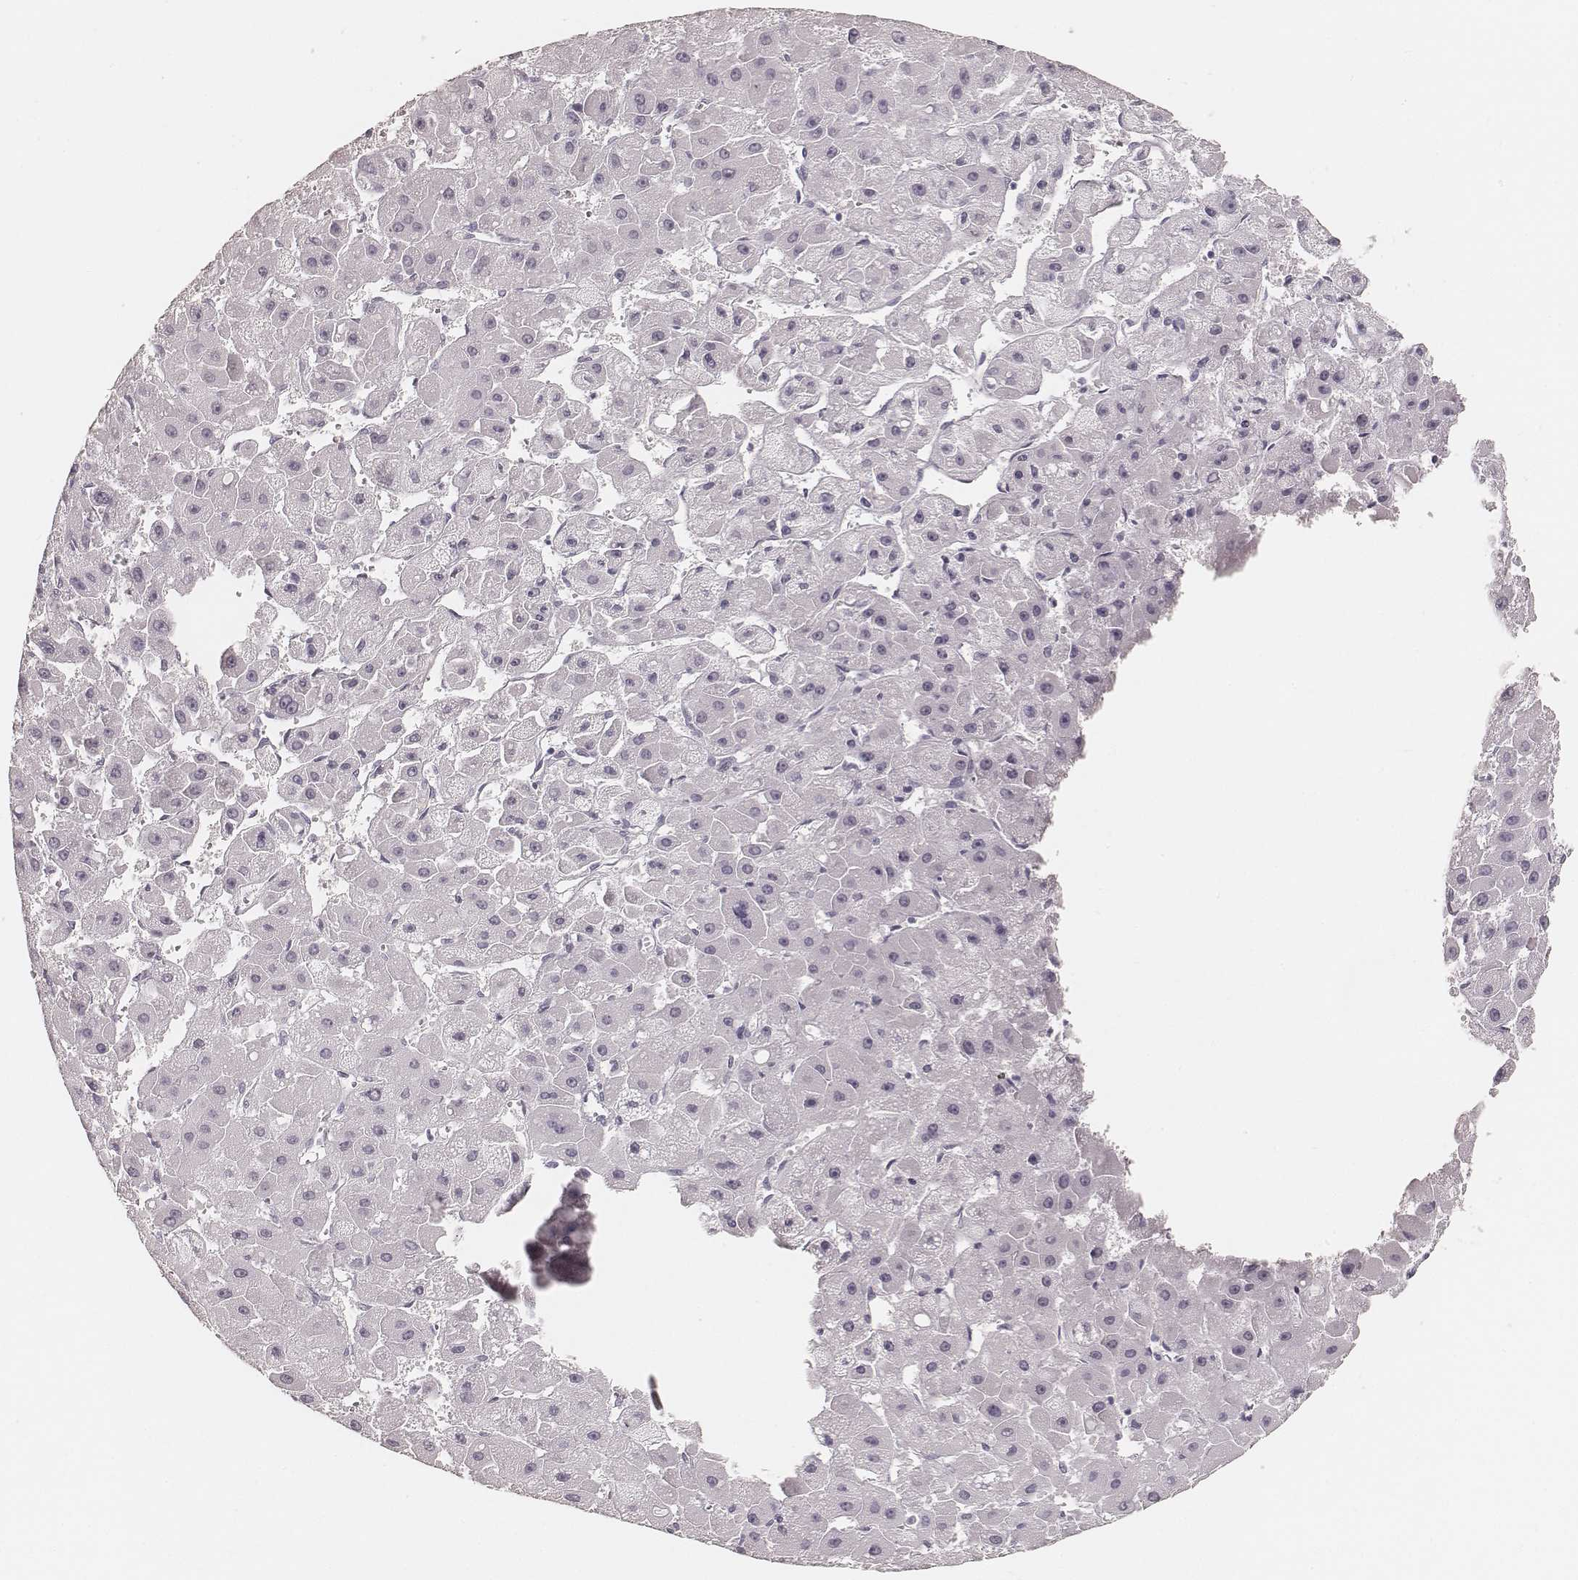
{"staining": {"intensity": "negative", "quantity": "none", "location": "none"}, "tissue": "liver cancer", "cell_type": "Tumor cells", "image_type": "cancer", "snomed": [{"axis": "morphology", "description": "Carcinoma, Hepatocellular, NOS"}, {"axis": "topography", "description": "Liver"}], "caption": "Tumor cells show no significant staining in liver hepatocellular carcinoma.", "gene": "KRT26", "patient": {"sex": "female", "age": 25}}